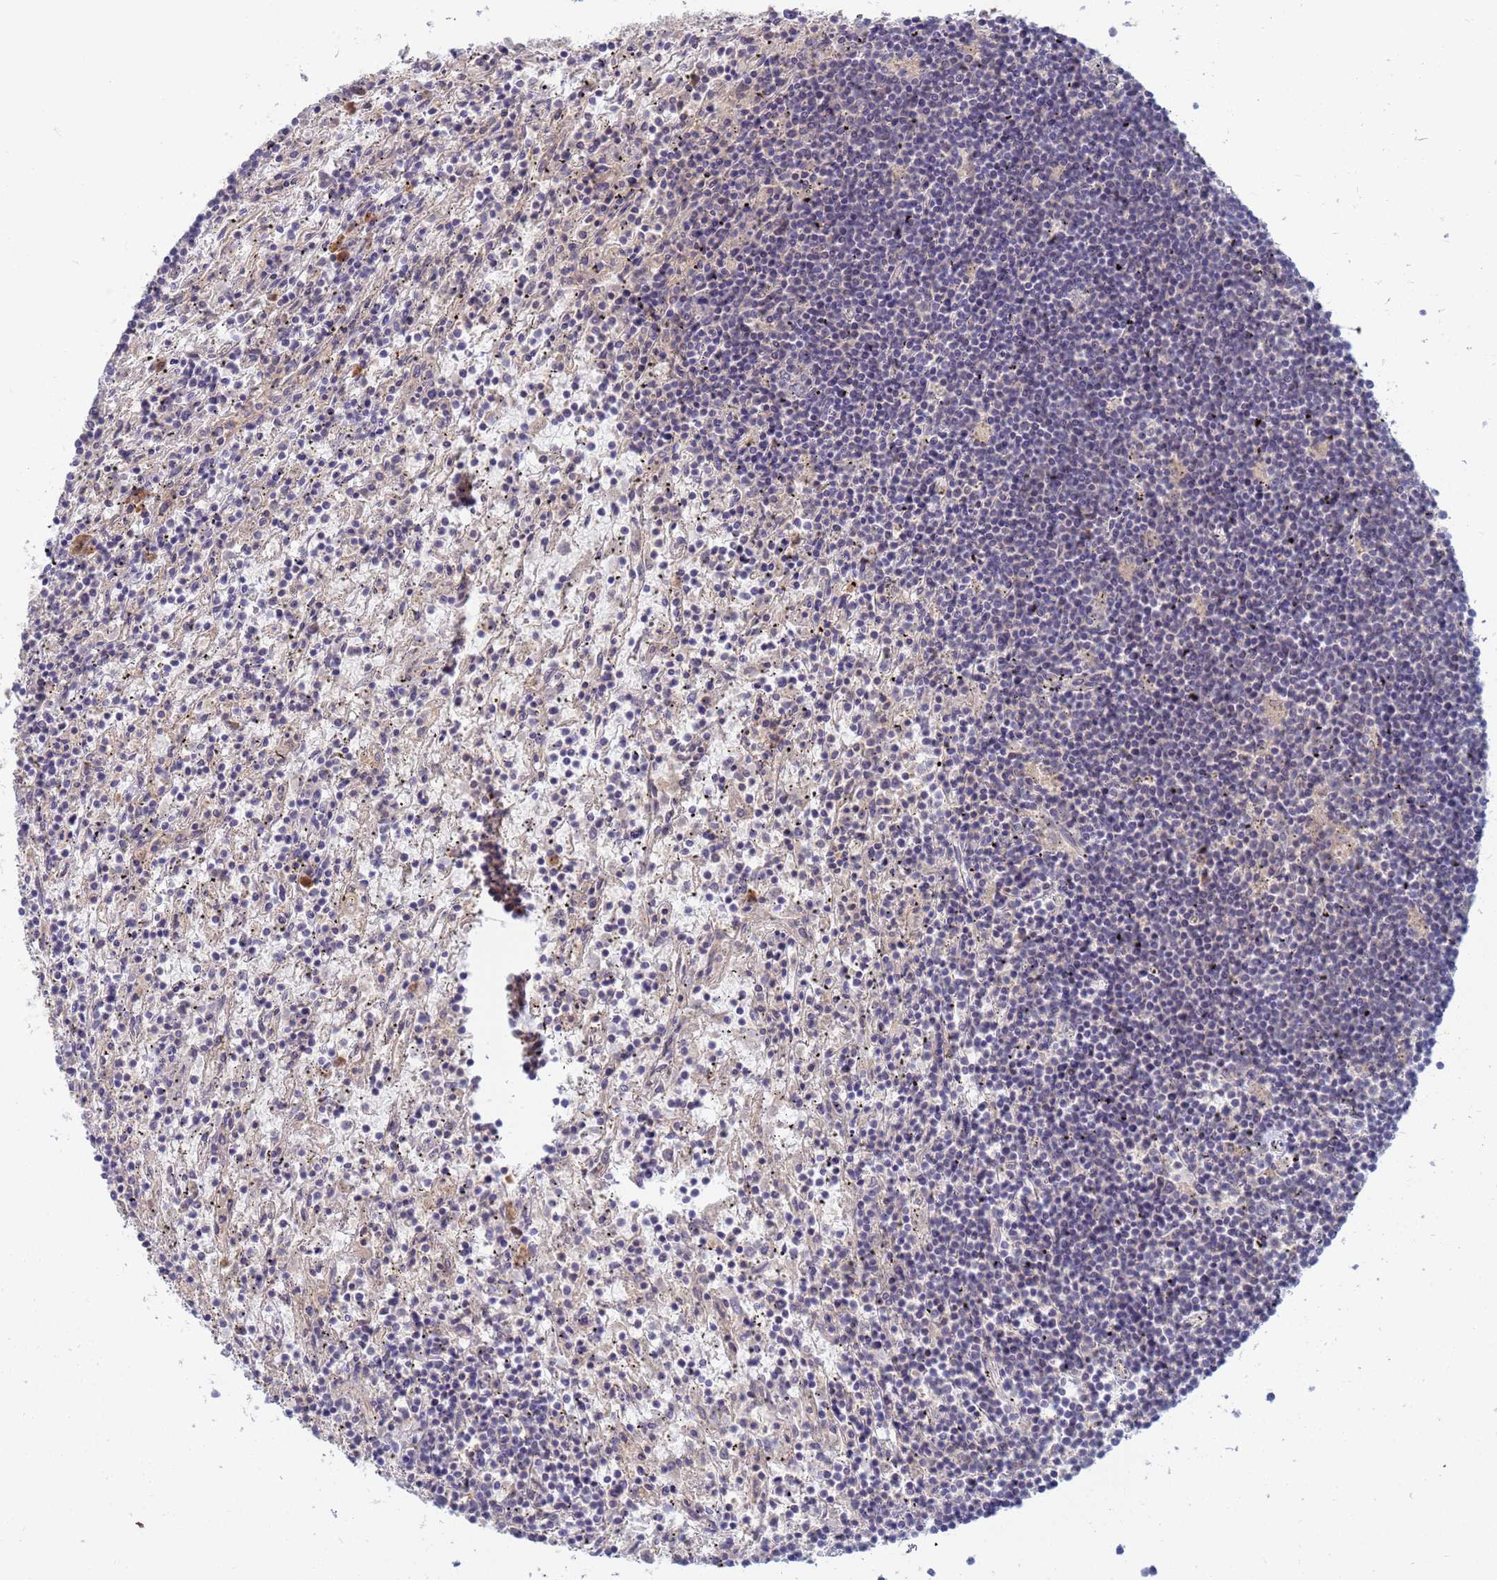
{"staining": {"intensity": "negative", "quantity": "none", "location": "none"}, "tissue": "lymphoma", "cell_type": "Tumor cells", "image_type": "cancer", "snomed": [{"axis": "morphology", "description": "Malignant lymphoma, non-Hodgkin's type, Low grade"}, {"axis": "topography", "description": "Spleen"}], "caption": "Lymphoma was stained to show a protein in brown. There is no significant expression in tumor cells.", "gene": "SHARPIN", "patient": {"sex": "male", "age": 76}}